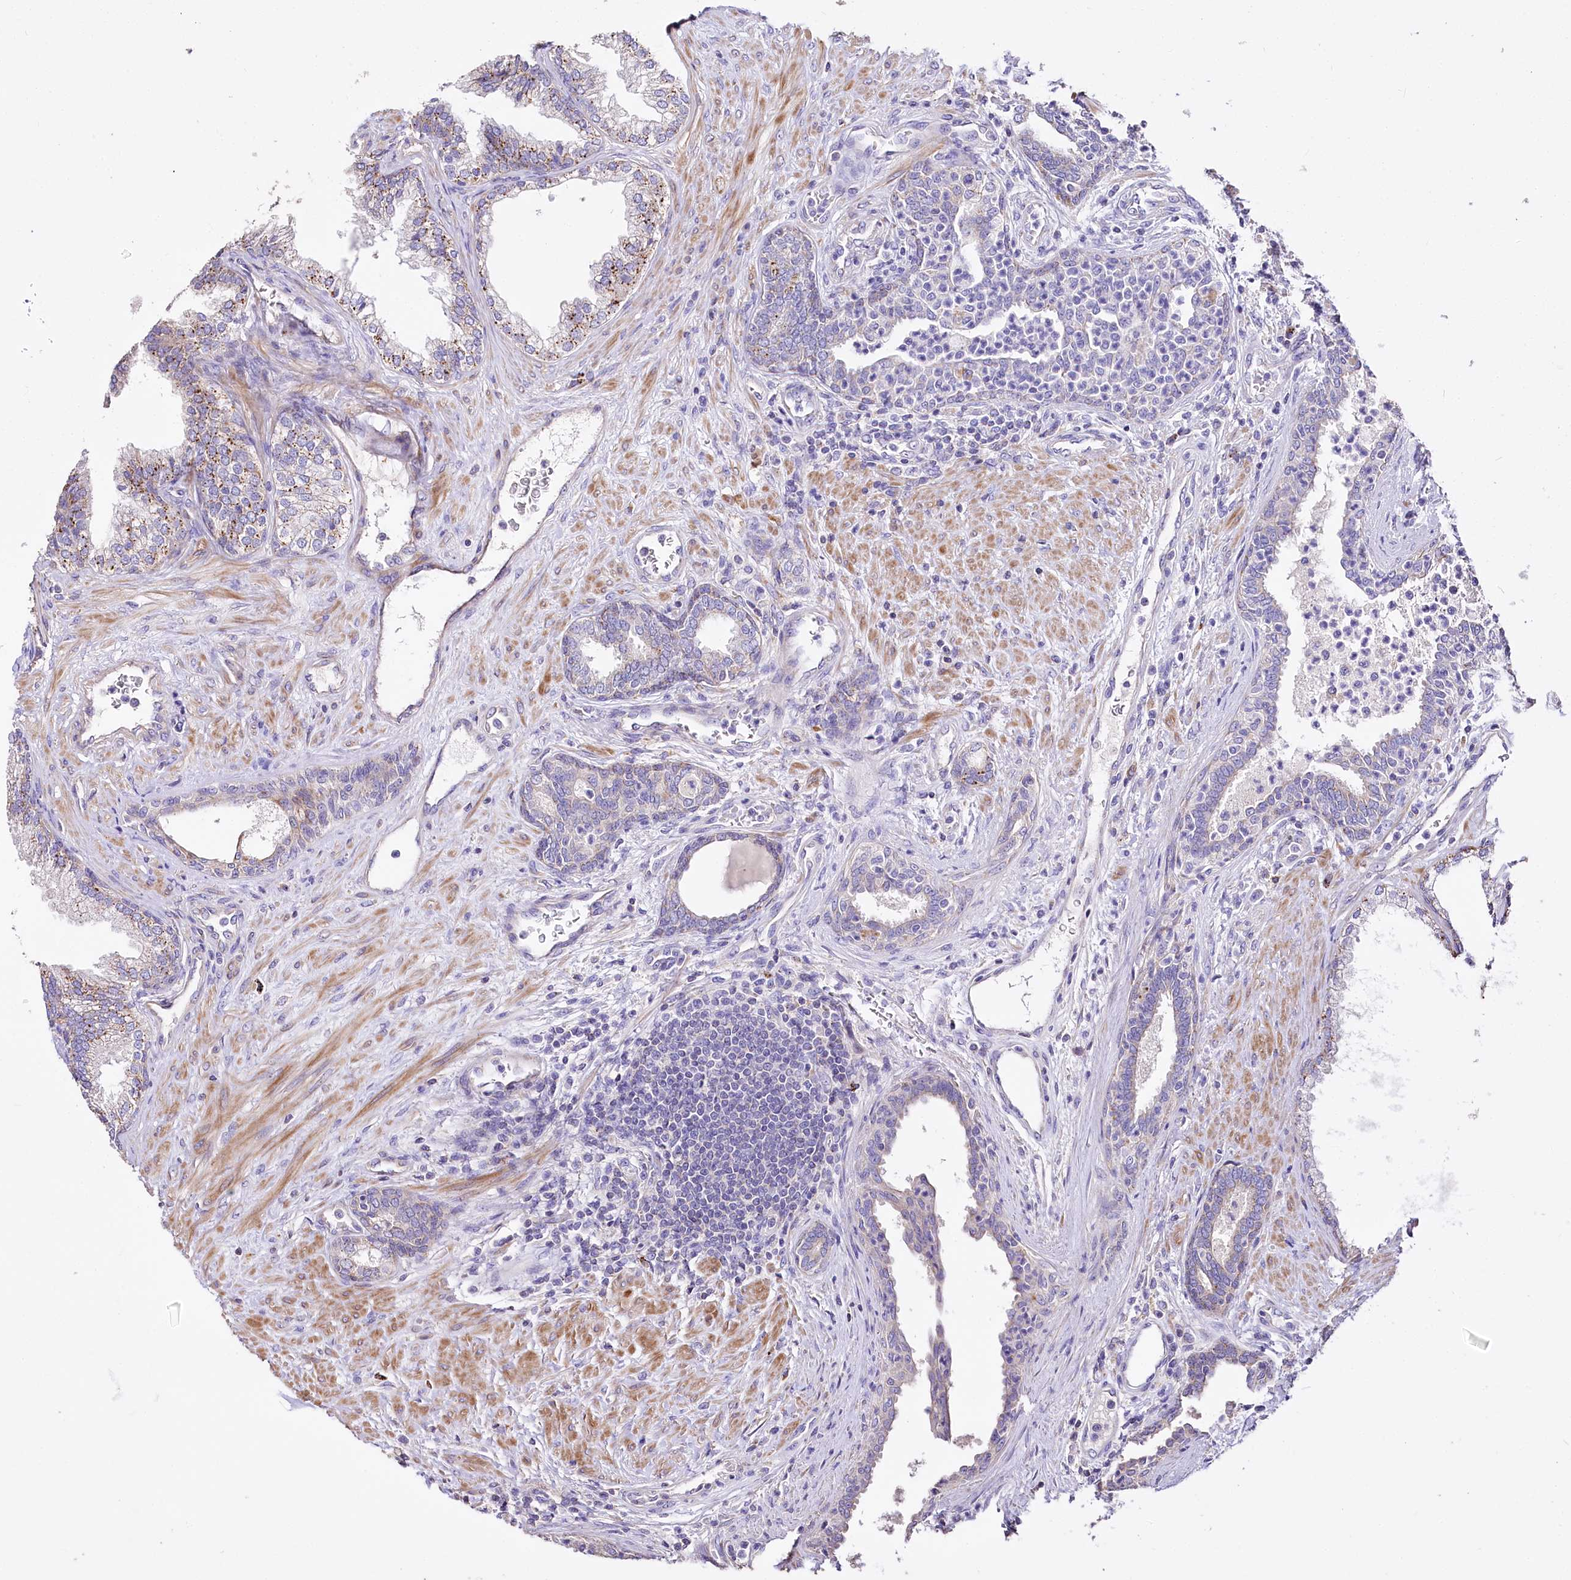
{"staining": {"intensity": "moderate", "quantity": "25%-75%", "location": "cytoplasmic/membranous"}, "tissue": "prostate", "cell_type": "Glandular cells", "image_type": "normal", "snomed": [{"axis": "morphology", "description": "Normal tissue, NOS"}, {"axis": "topography", "description": "Prostate"}], "caption": "Immunohistochemical staining of normal human prostate reveals medium levels of moderate cytoplasmic/membranous staining in approximately 25%-75% of glandular cells. Immunohistochemistry (ihc) stains the protein of interest in brown and the nuclei are stained blue.", "gene": "PTER", "patient": {"sex": "male", "age": 76}}